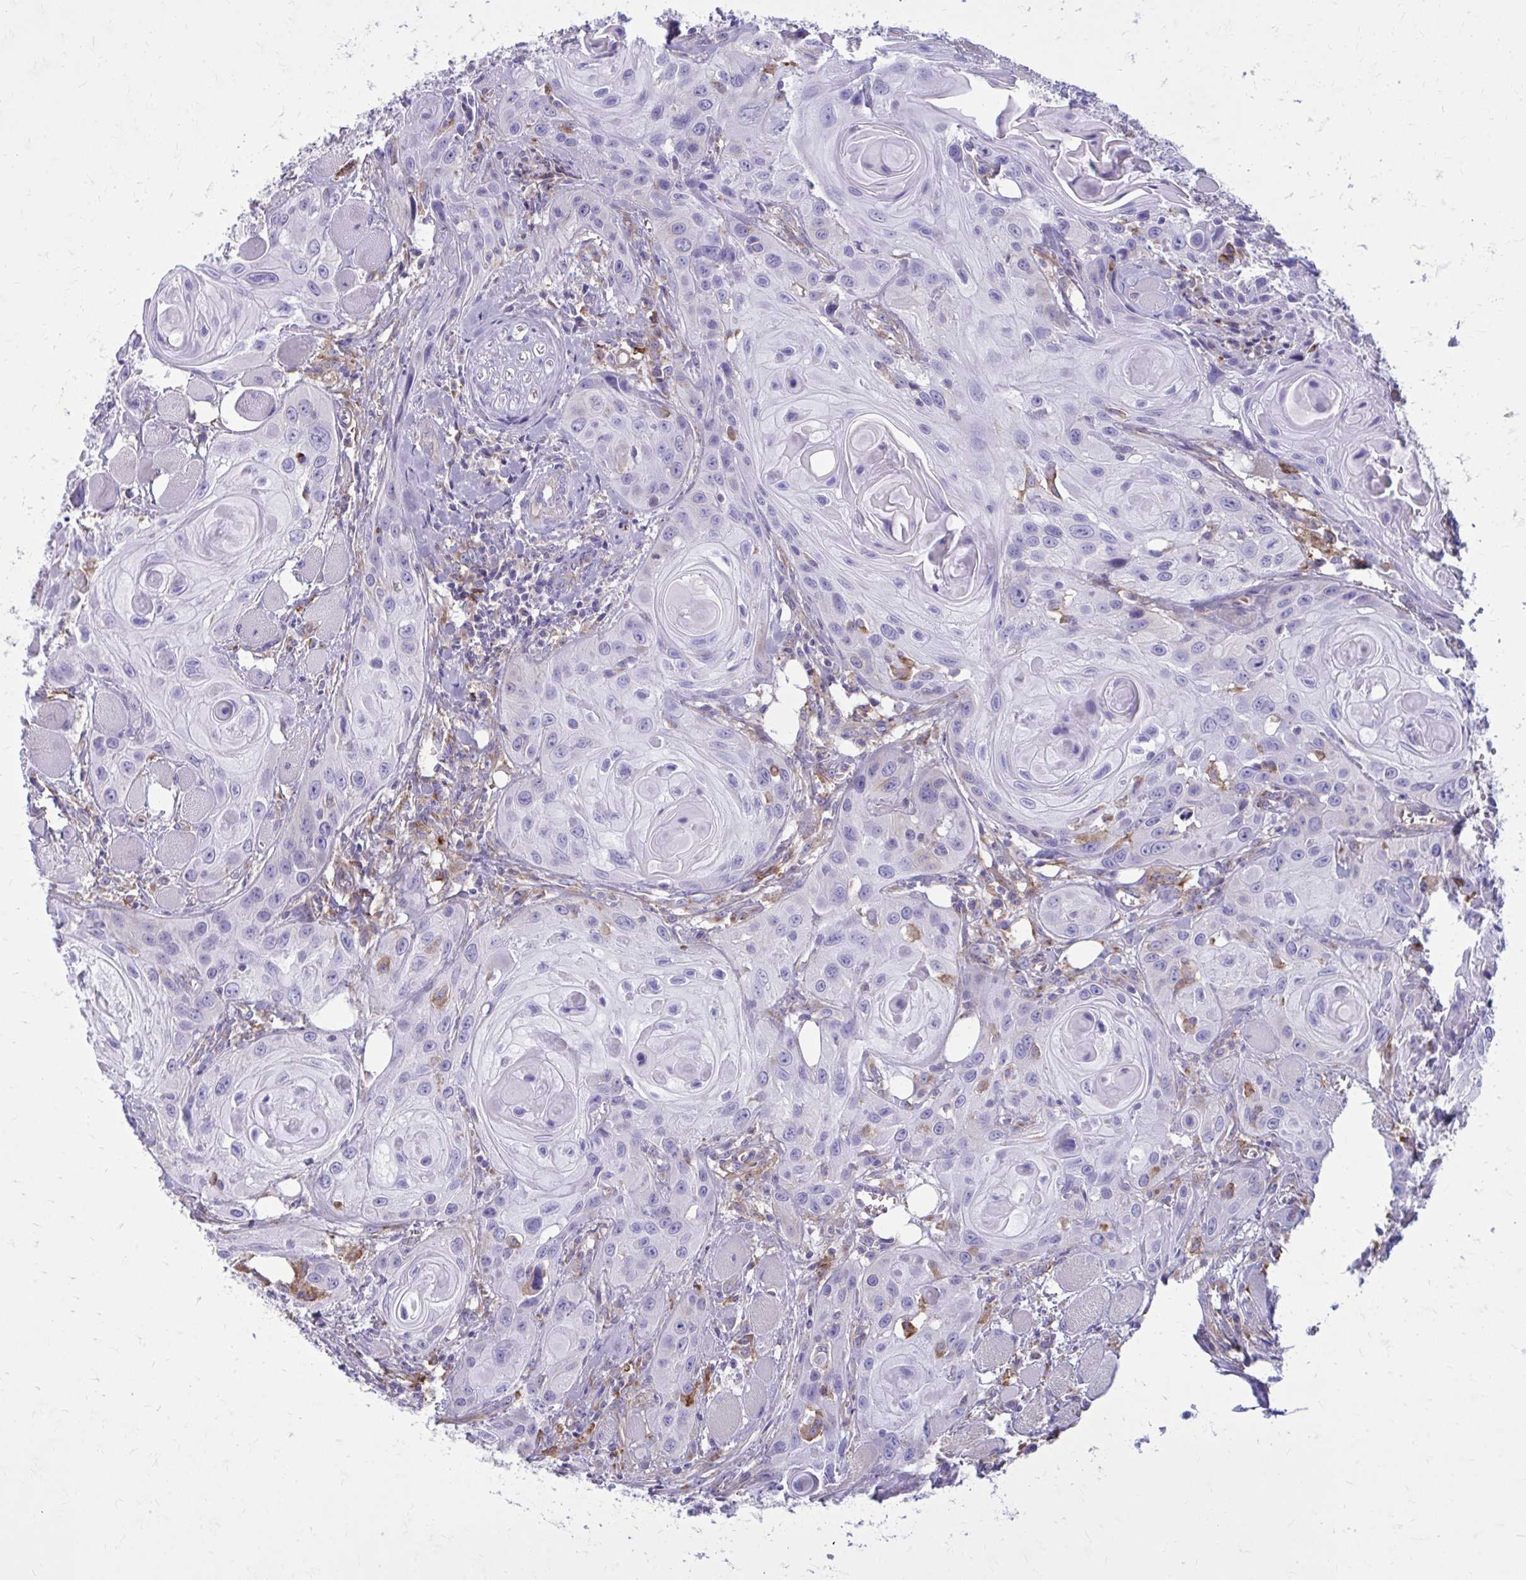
{"staining": {"intensity": "negative", "quantity": "none", "location": "none"}, "tissue": "head and neck cancer", "cell_type": "Tumor cells", "image_type": "cancer", "snomed": [{"axis": "morphology", "description": "Squamous cell carcinoma, NOS"}, {"axis": "topography", "description": "Oral tissue"}, {"axis": "topography", "description": "Head-Neck"}], "caption": "This micrograph is of head and neck squamous cell carcinoma stained with IHC to label a protein in brown with the nuclei are counter-stained blue. There is no positivity in tumor cells.", "gene": "CLTA", "patient": {"sex": "male", "age": 58}}